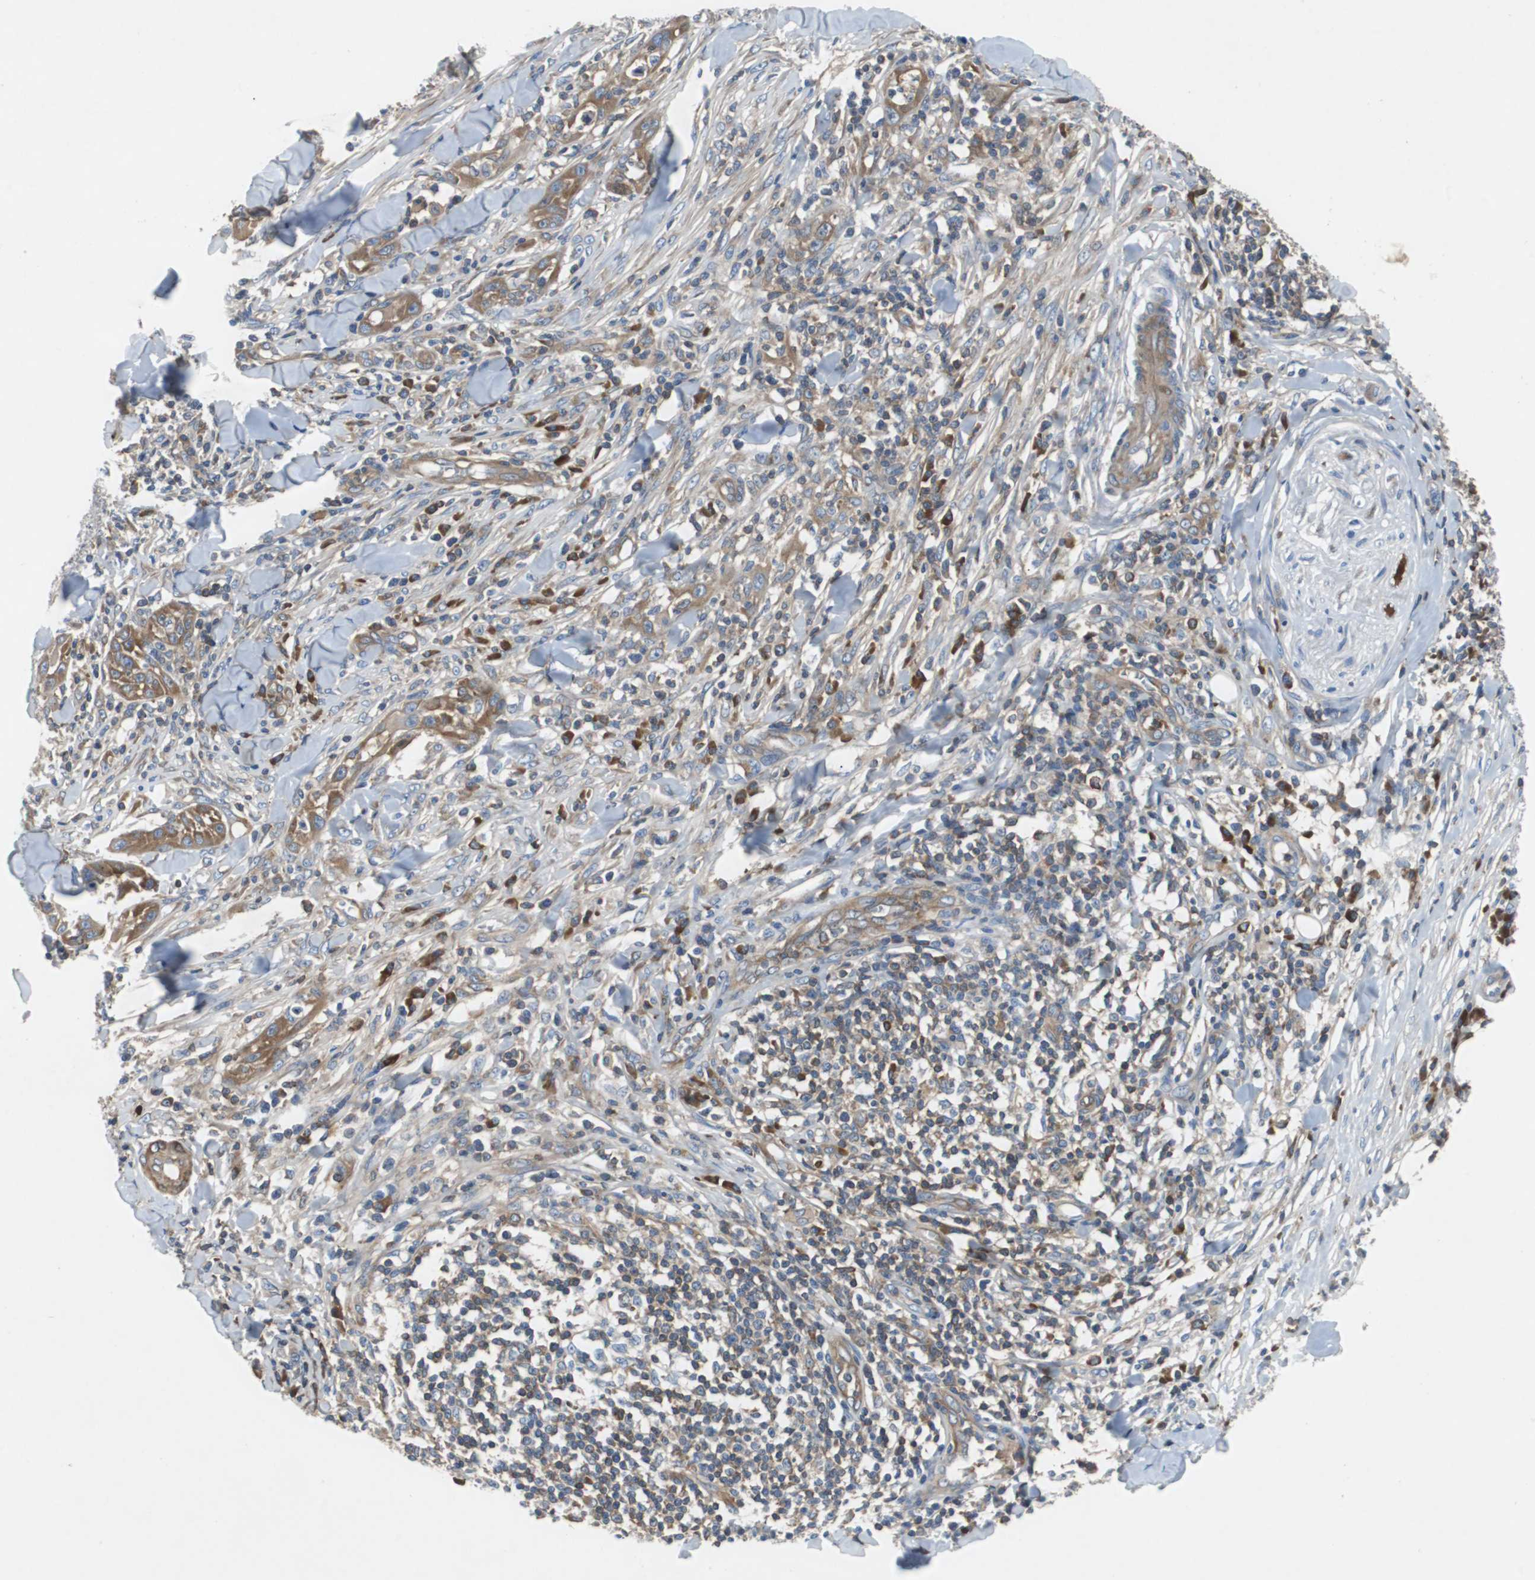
{"staining": {"intensity": "moderate", "quantity": "<25%", "location": "cytoplasmic/membranous"}, "tissue": "skin cancer", "cell_type": "Tumor cells", "image_type": "cancer", "snomed": [{"axis": "morphology", "description": "Squamous cell carcinoma, NOS"}, {"axis": "topography", "description": "Skin"}], "caption": "Immunohistochemistry staining of skin cancer, which exhibits low levels of moderate cytoplasmic/membranous positivity in approximately <25% of tumor cells indicating moderate cytoplasmic/membranous protein staining. The staining was performed using DAB (3,3'-diaminobenzidine) (brown) for protein detection and nuclei were counterstained in hematoxylin (blue).", "gene": "GYS1", "patient": {"sex": "male", "age": 24}}